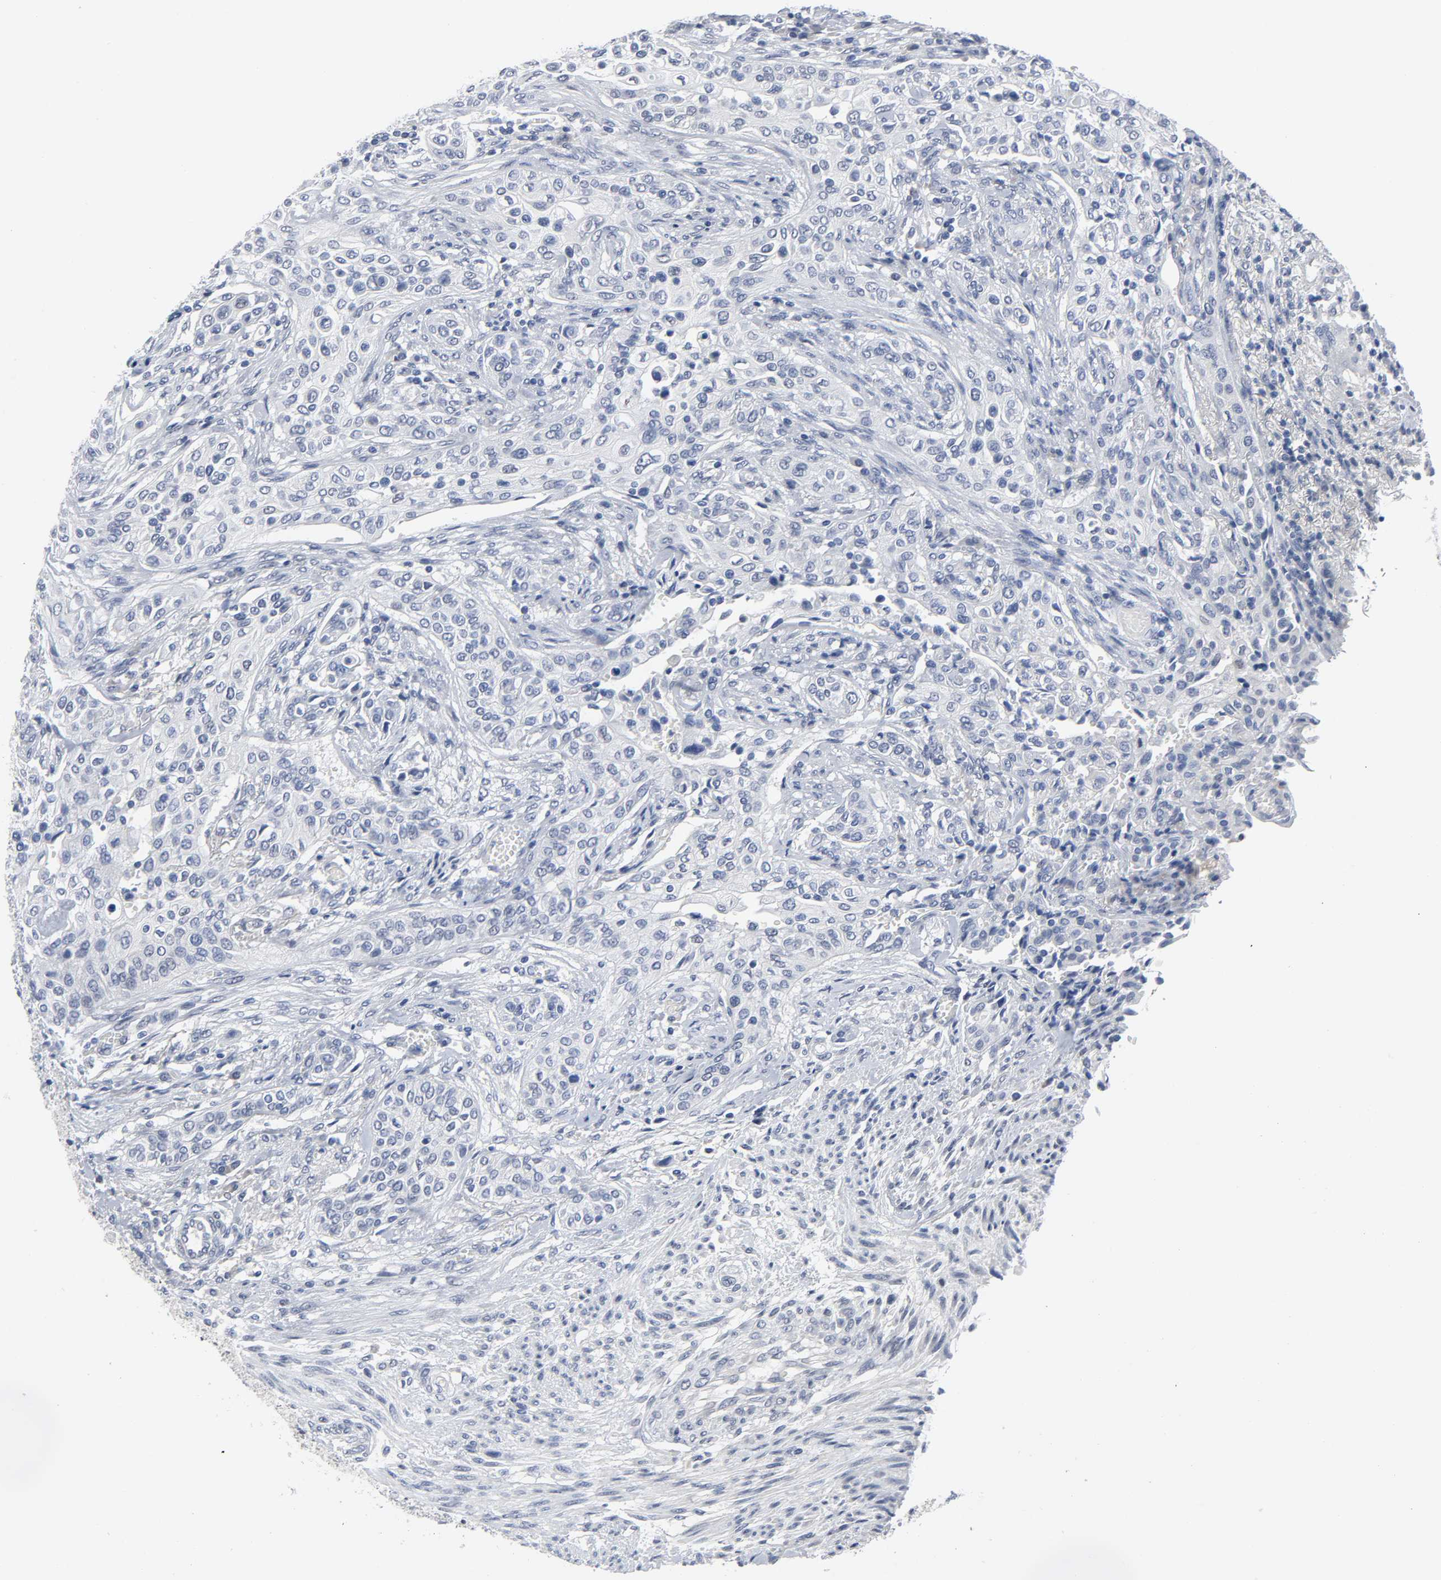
{"staining": {"intensity": "negative", "quantity": "none", "location": "none"}, "tissue": "urothelial cancer", "cell_type": "Tumor cells", "image_type": "cancer", "snomed": [{"axis": "morphology", "description": "Urothelial carcinoma, High grade"}, {"axis": "topography", "description": "Urinary bladder"}], "caption": "High magnification brightfield microscopy of urothelial carcinoma (high-grade) stained with DAB (brown) and counterstained with hematoxylin (blue): tumor cells show no significant positivity.", "gene": "SALL2", "patient": {"sex": "male", "age": 74}}